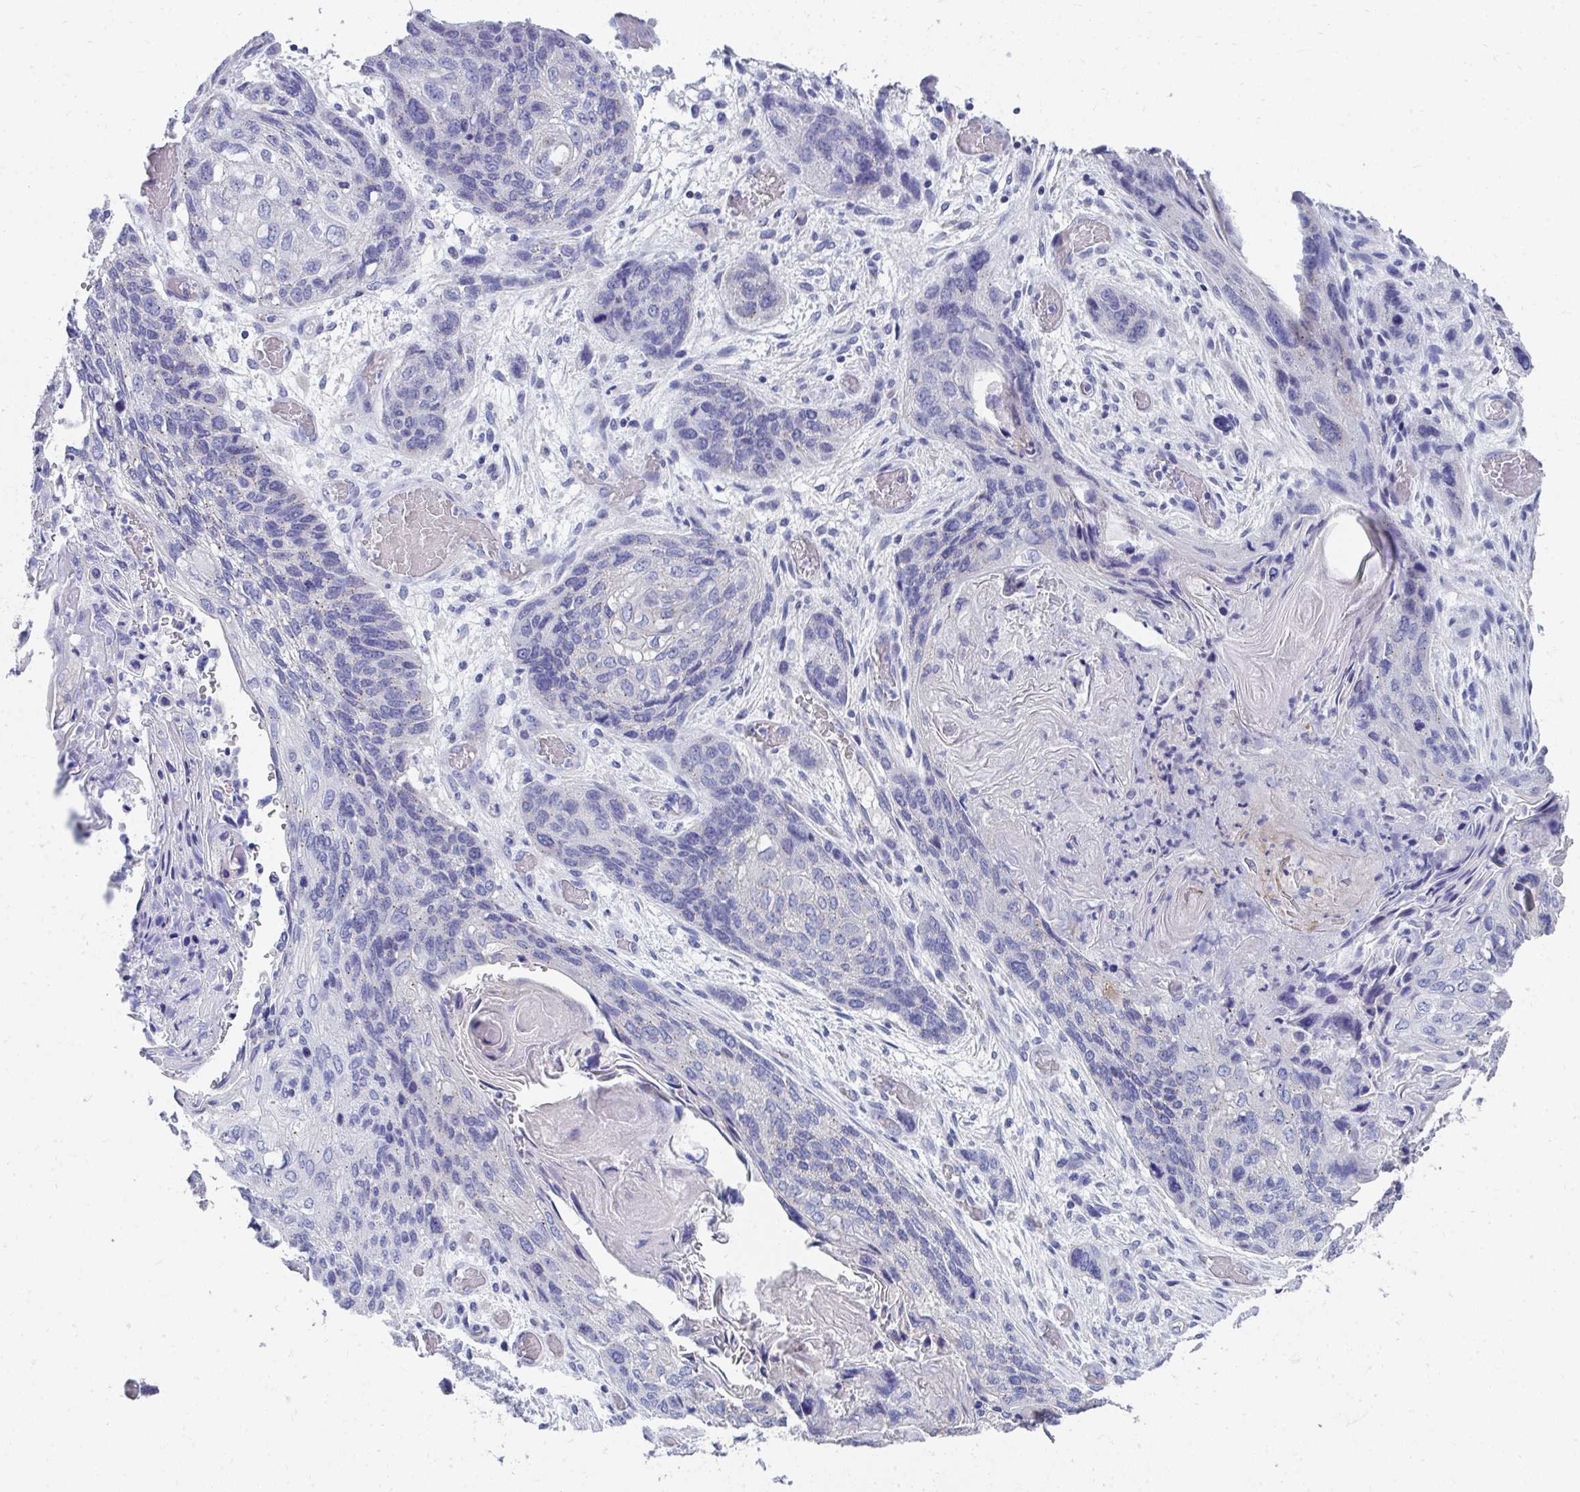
{"staining": {"intensity": "negative", "quantity": "none", "location": "none"}, "tissue": "lung cancer", "cell_type": "Tumor cells", "image_type": "cancer", "snomed": [{"axis": "morphology", "description": "Squamous cell carcinoma, NOS"}, {"axis": "morphology", "description": "Squamous cell carcinoma, metastatic, NOS"}, {"axis": "topography", "description": "Lymph node"}, {"axis": "topography", "description": "Lung"}], "caption": "IHC image of neoplastic tissue: lung cancer stained with DAB (3,3'-diaminobenzidine) reveals no significant protein staining in tumor cells.", "gene": "TMPRSS2", "patient": {"sex": "male", "age": 41}}